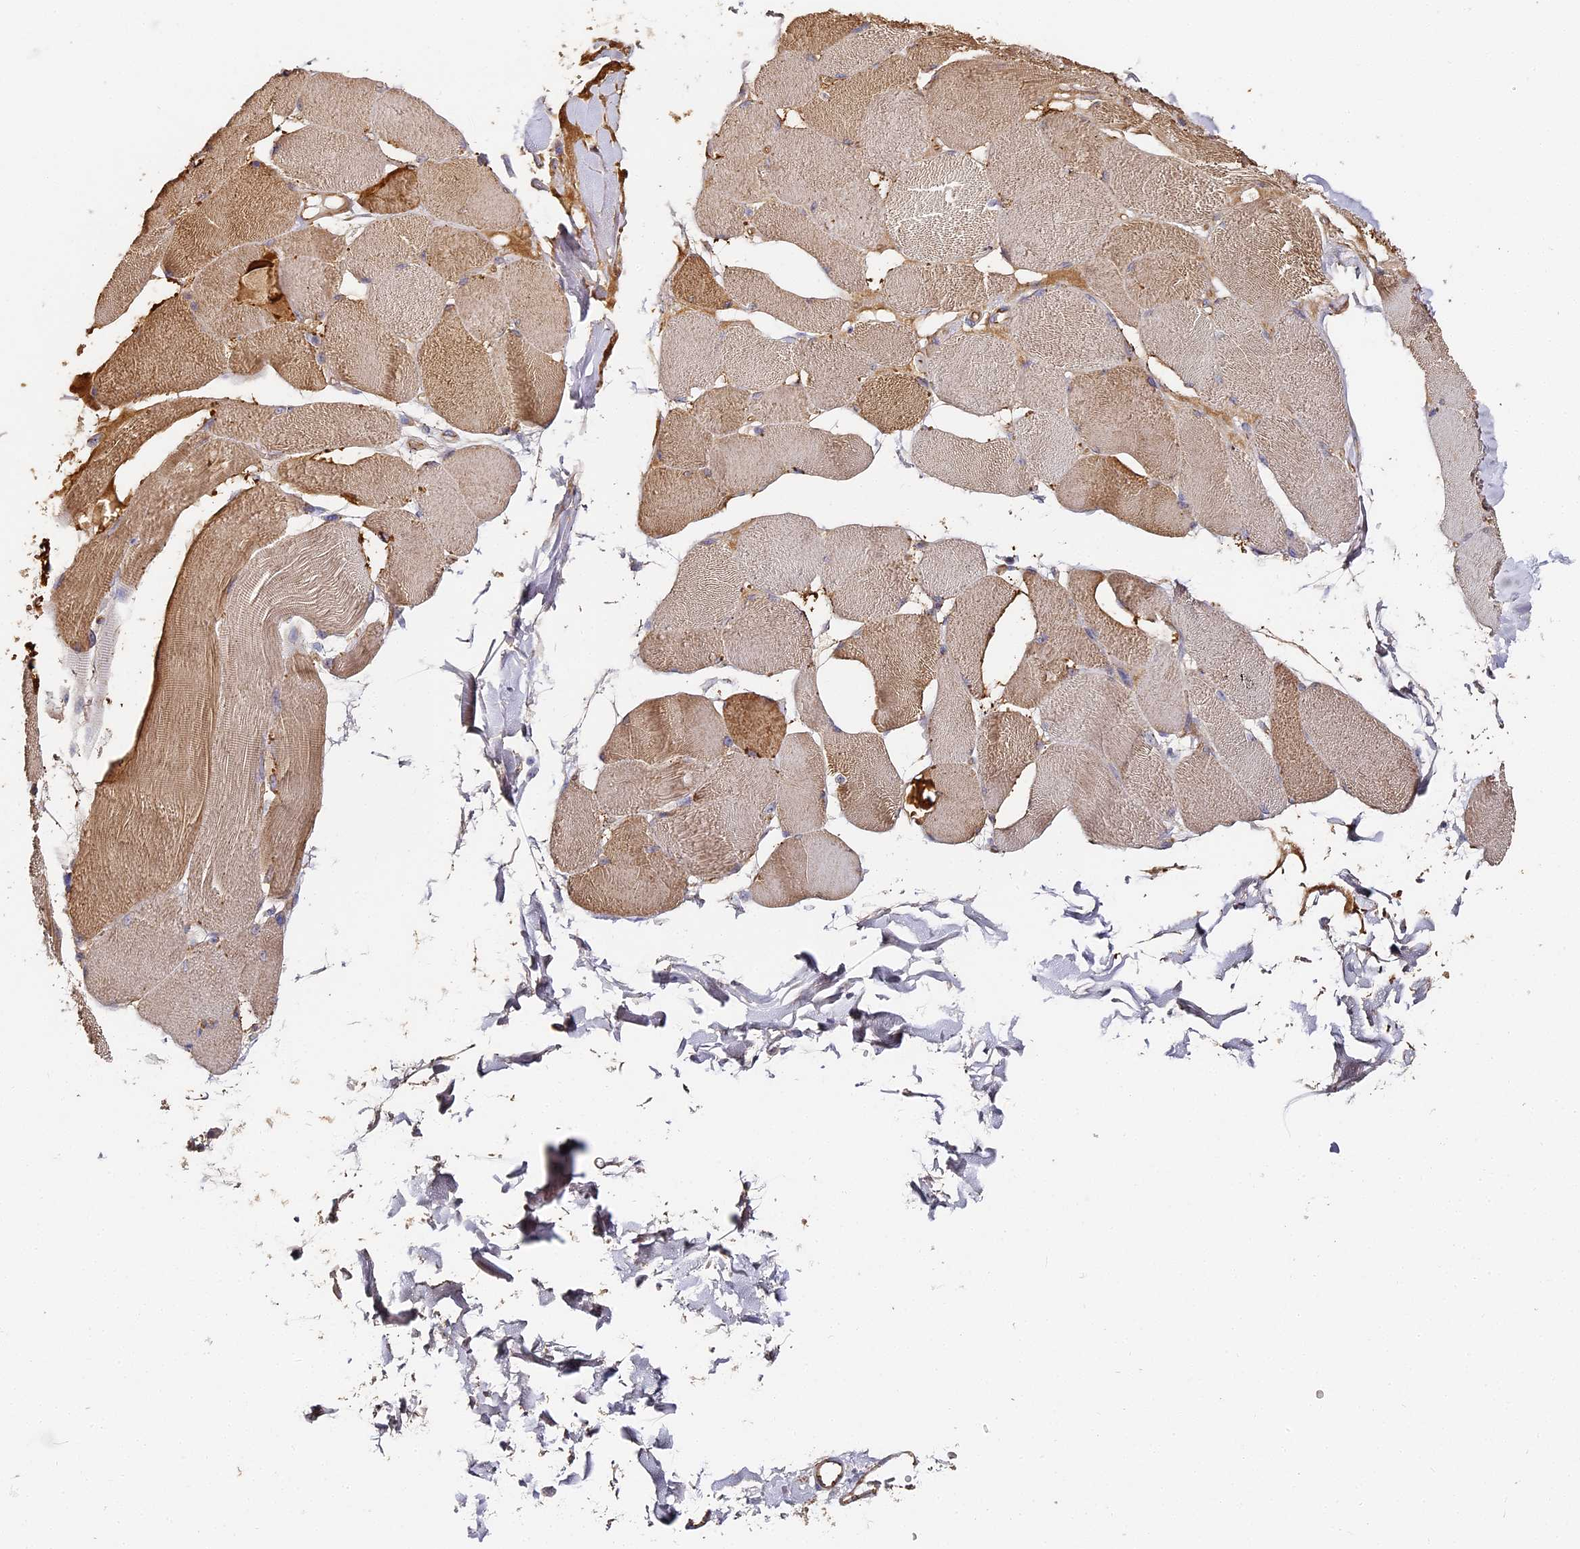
{"staining": {"intensity": "moderate", "quantity": "<25%", "location": "cytoplasmic/membranous"}, "tissue": "skeletal muscle", "cell_type": "Myocytes", "image_type": "normal", "snomed": [{"axis": "morphology", "description": "Normal tissue, NOS"}, {"axis": "topography", "description": "Skin"}, {"axis": "topography", "description": "Skeletal muscle"}], "caption": "Myocytes reveal low levels of moderate cytoplasmic/membranous staining in approximately <25% of cells in normal skeletal muscle.", "gene": "CCDC30", "patient": {"sex": "male", "age": 83}}